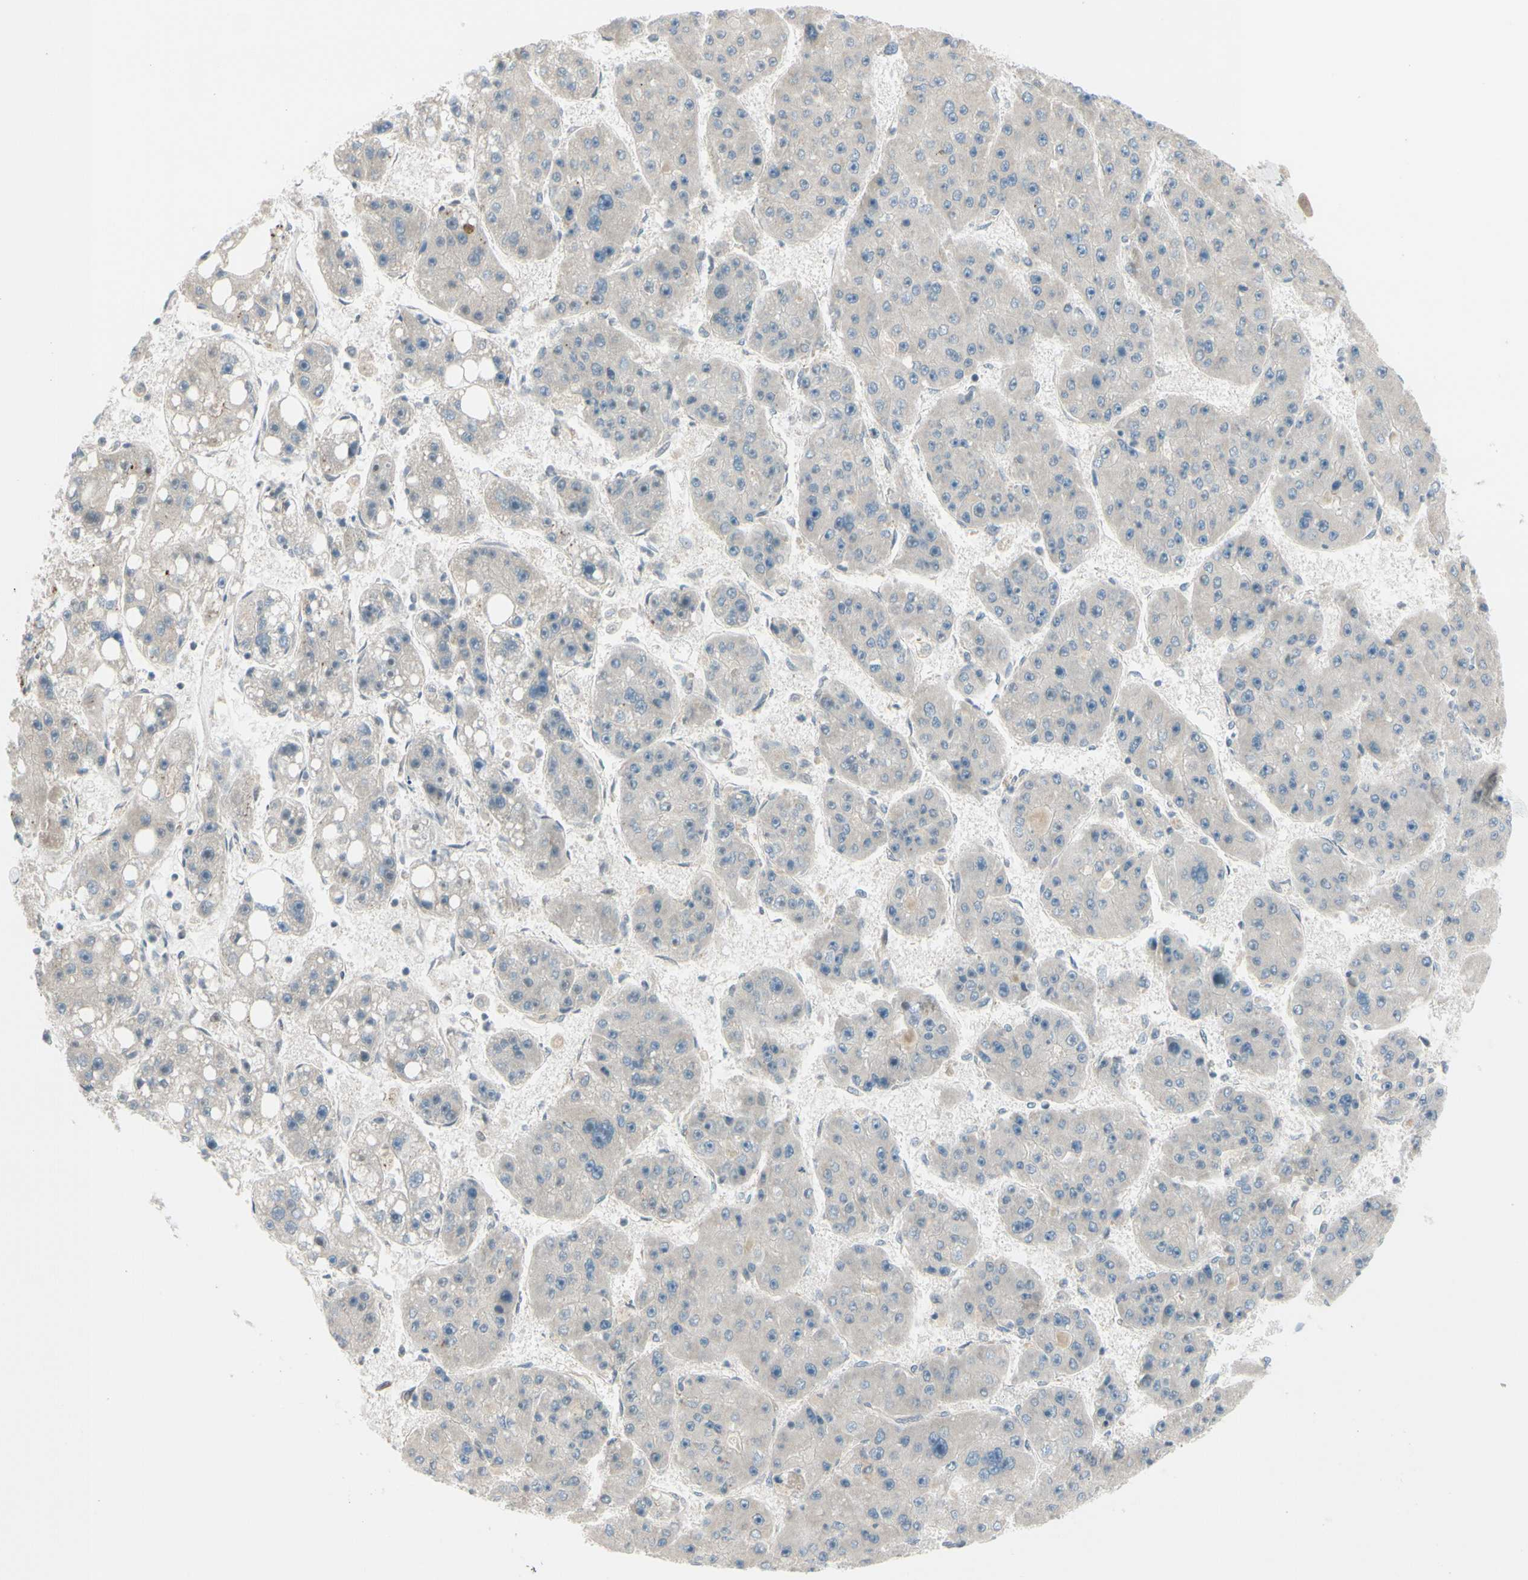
{"staining": {"intensity": "weak", "quantity": ">75%", "location": "cytoplasmic/membranous"}, "tissue": "liver cancer", "cell_type": "Tumor cells", "image_type": "cancer", "snomed": [{"axis": "morphology", "description": "Carcinoma, Hepatocellular, NOS"}, {"axis": "topography", "description": "Liver"}], "caption": "Immunohistochemical staining of liver cancer reveals low levels of weak cytoplasmic/membranous protein staining in approximately >75% of tumor cells. The protein is shown in brown color, while the nuclei are stained blue.", "gene": "FGF10", "patient": {"sex": "female", "age": 61}}